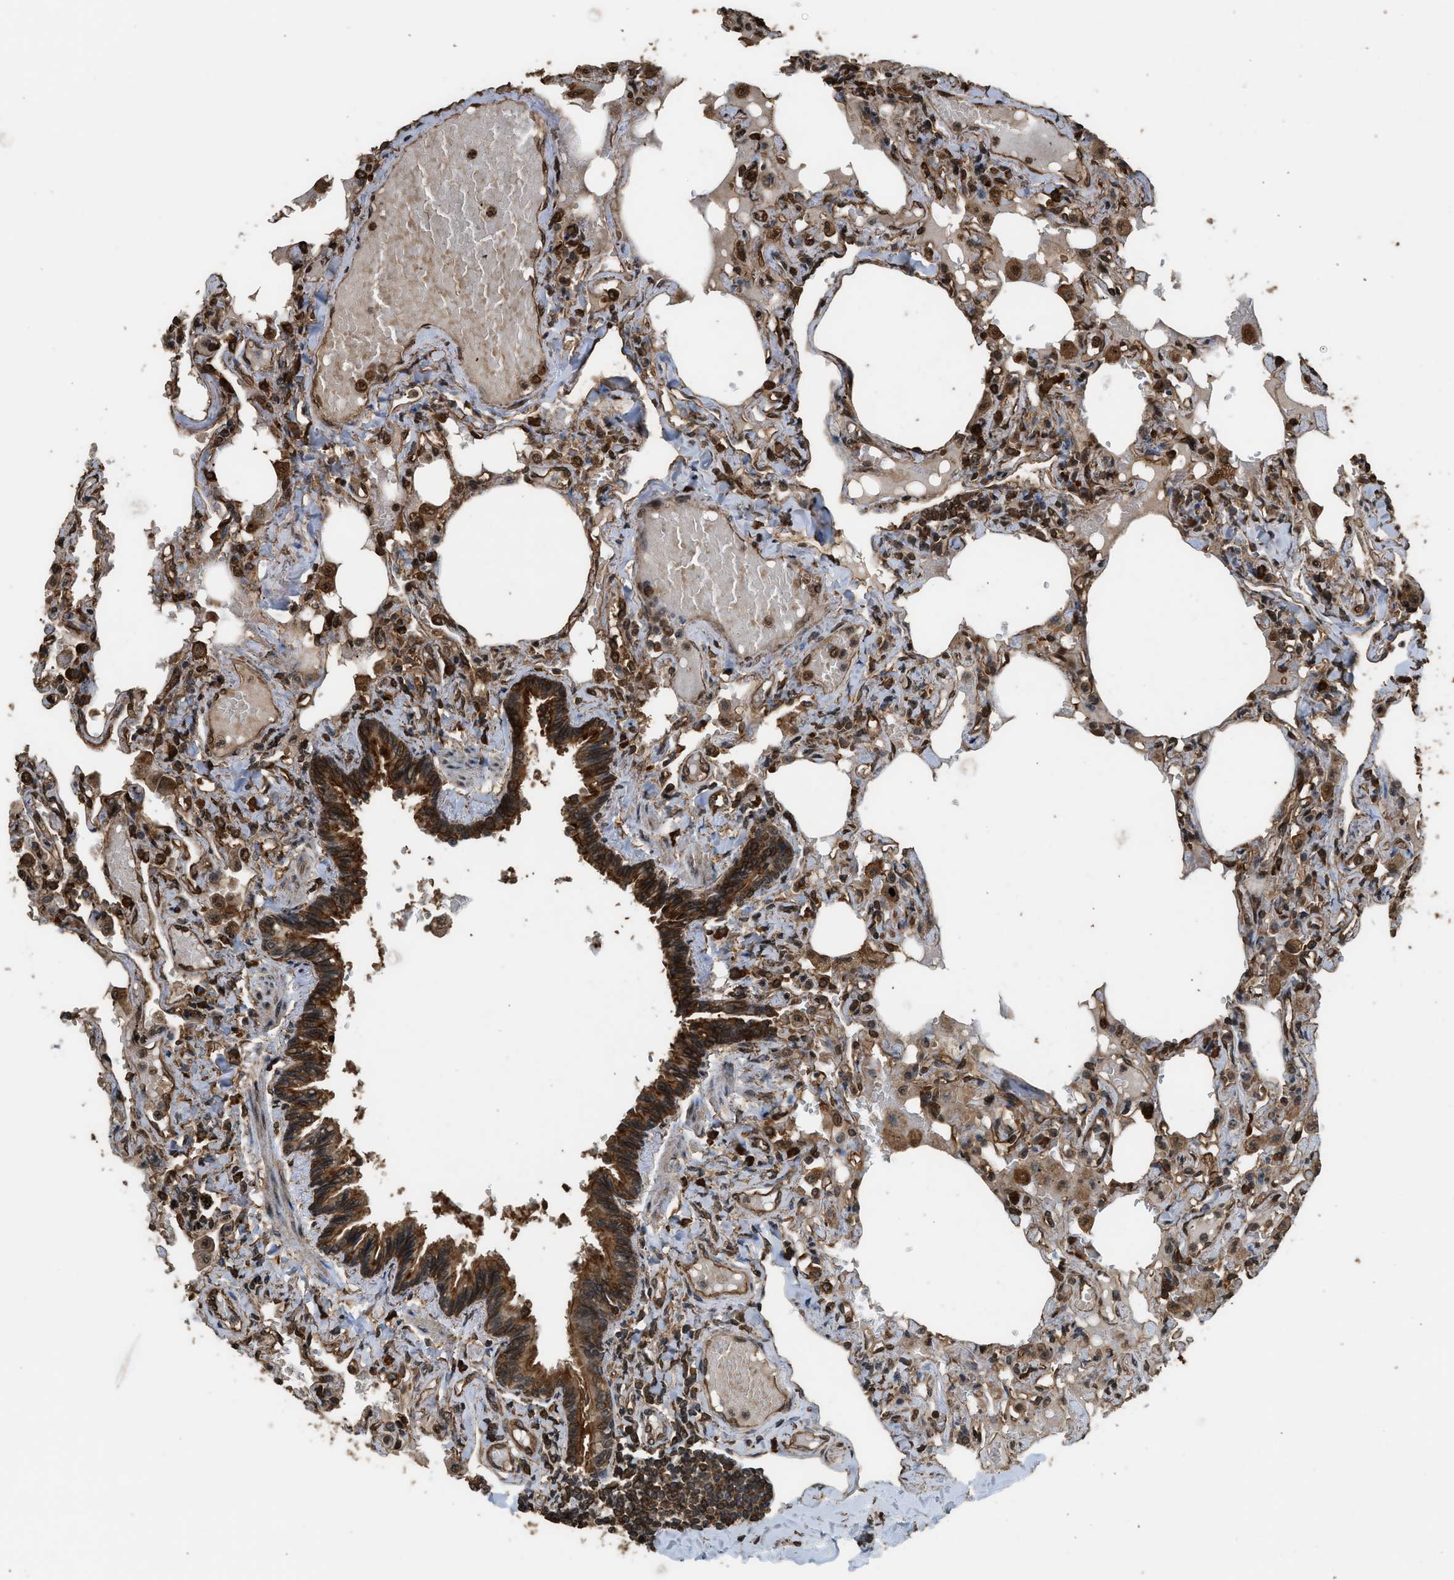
{"staining": {"intensity": "strong", "quantity": ">75%", "location": "cytoplasmic/membranous,nuclear"}, "tissue": "lung", "cell_type": "Alveolar cells", "image_type": "normal", "snomed": [{"axis": "morphology", "description": "Normal tissue, NOS"}, {"axis": "topography", "description": "Lung"}], "caption": "IHC photomicrograph of benign lung stained for a protein (brown), which displays high levels of strong cytoplasmic/membranous,nuclear positivity in approximately >75% of alveolar cells.", "gene": "MYBL2", "patient": {"sex": "male", "age": 21}}